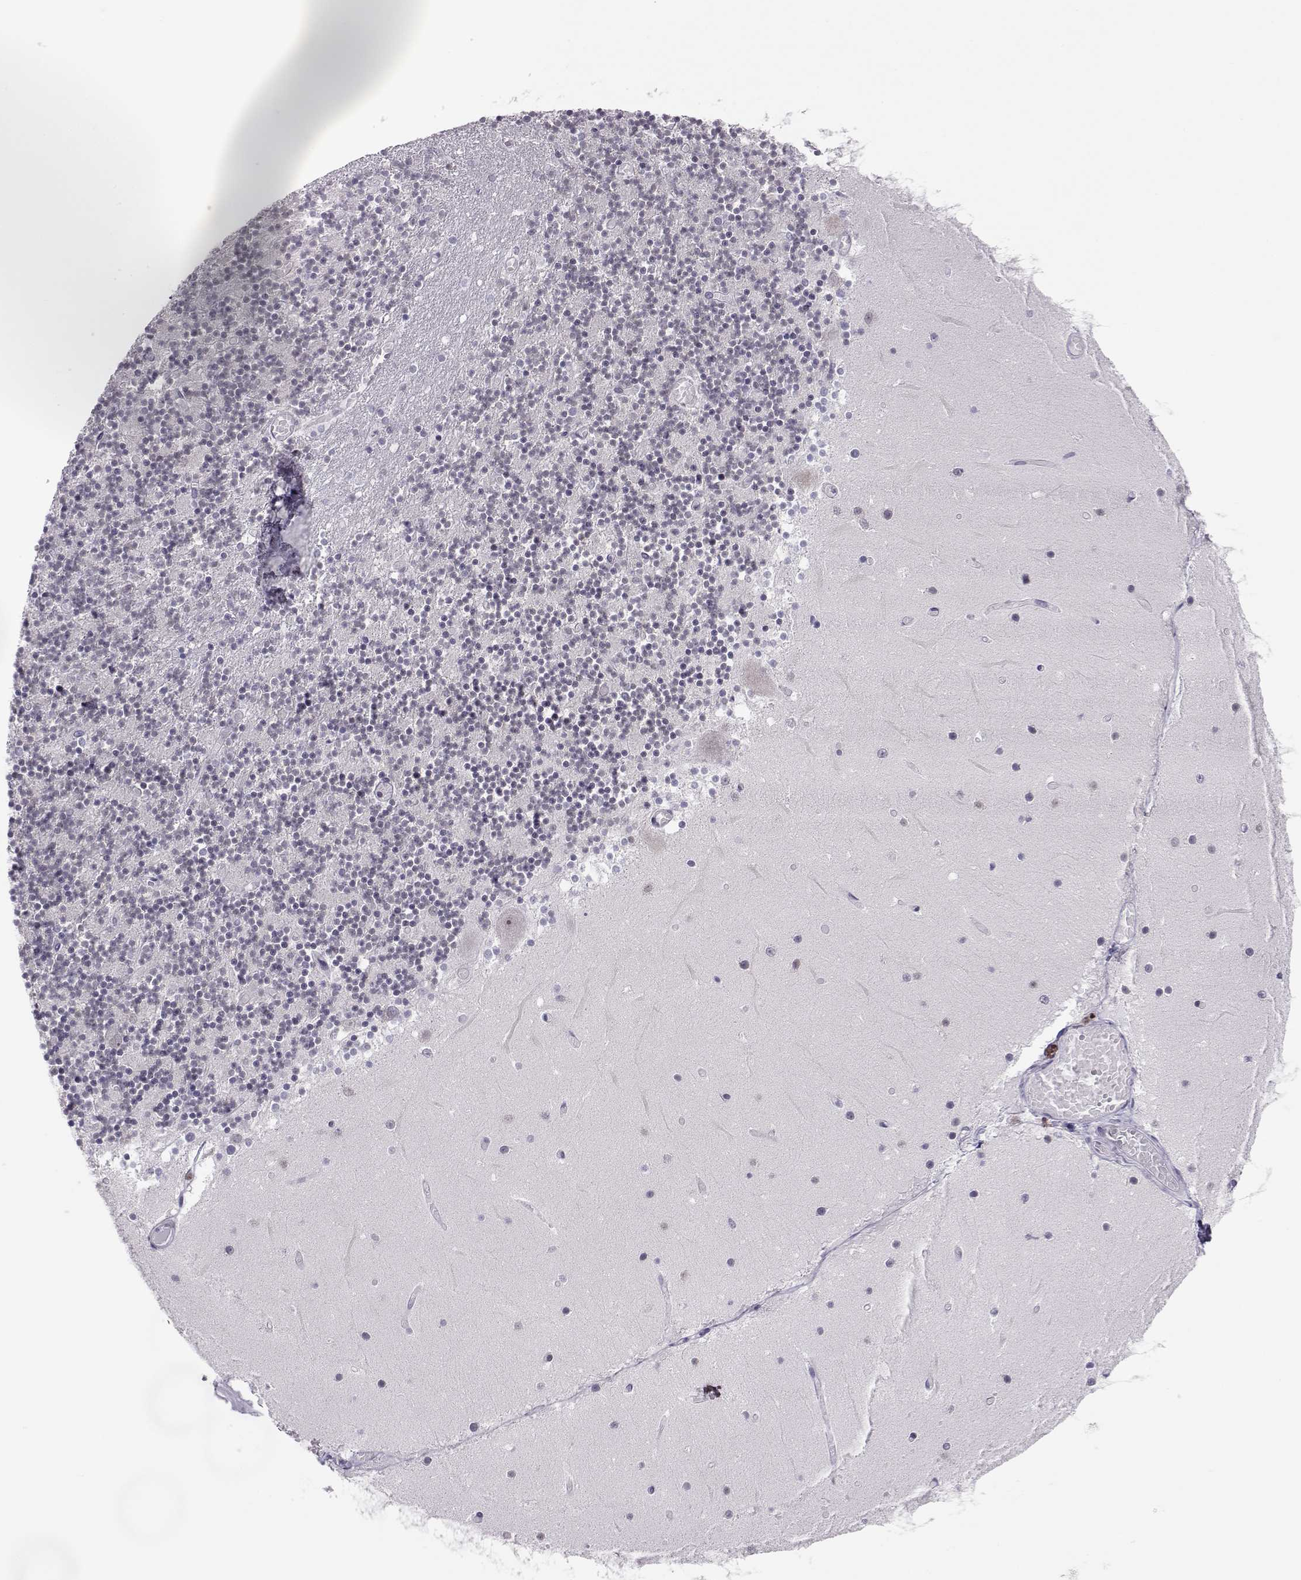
{"staining": {"intensity": "negative", "quantity": "none", "location": "none"}, "tissue": "cerebellum", "cell_type": "Cells in granular layer", "image_type": "normal", "snomed": [{"axis": "morphology", "description": "Normal tissue, NOS"}, {"axis": "topography", "description": "Cerebellum"}], "caption": "Immunohistochemistry of benign cerebellum displays no staining in cells in granular layer.", "gene": "SIX6", "patient": {"sex": "female", "age": 28}}